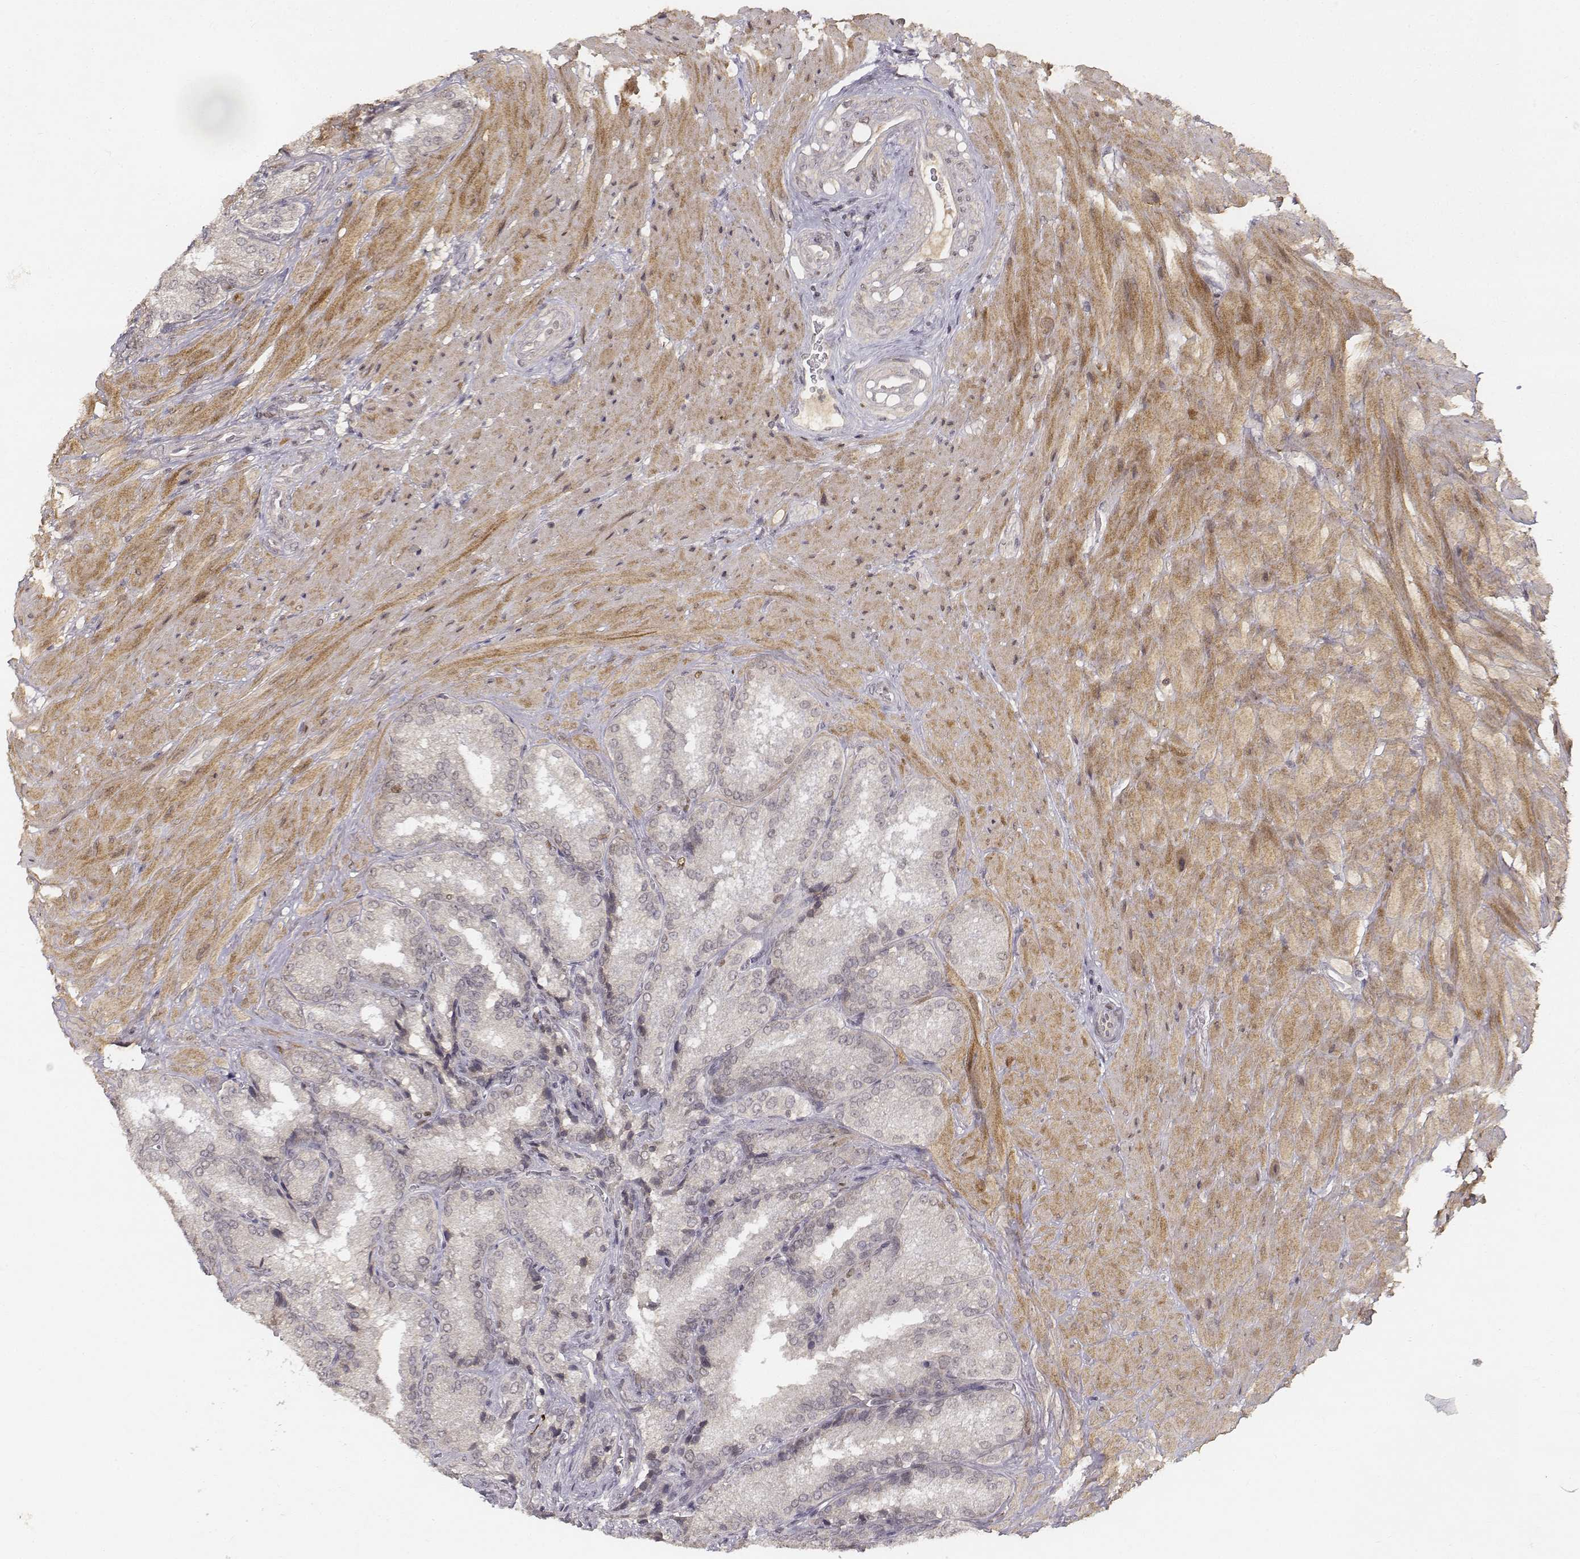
{"staining": {"intensity": "negative", "quantity": "none", "location": "none"}, "tissue": "seminal vesicle", "cell_type": "Glandular cells", "image_type": "normal", "snomed": [{"axis": "morphology", "description": "Normal tissue, NOS"}, {"axis": "topography", "description": "Seminal veicle"}], "caption": "Immunohistochemistry (IHC) image of unremarkable seminal vesicle: human seminal vesicle stained with DAB exhibits no significant protein positivity in glandular cells.", "gene": "FANCD2", "patient": {"sex": "male", "age": 37}}